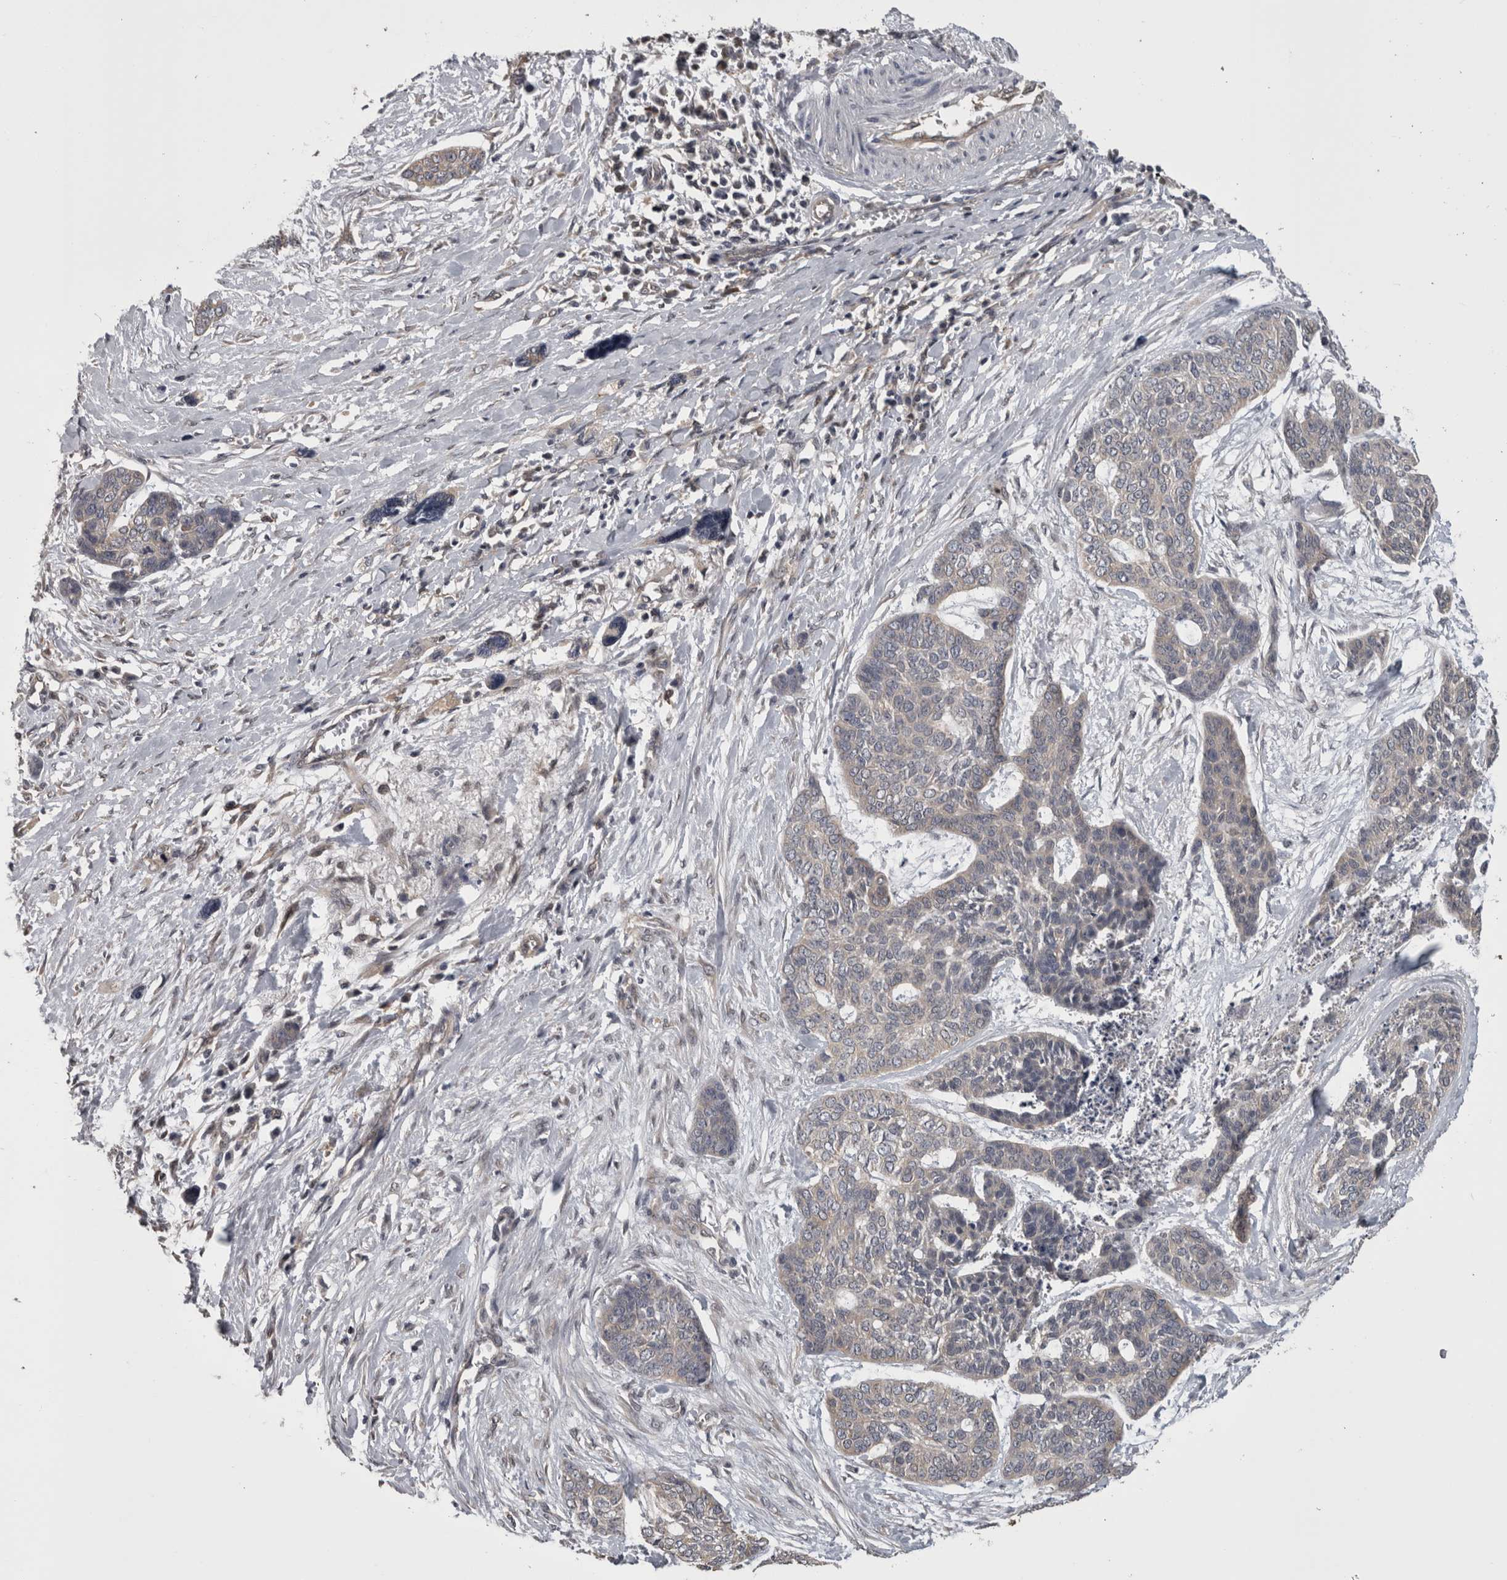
{"staining": {"intensity": "weak", "quantity": ">75%", "location": "cytoplasmic/membranous"}, "tissue": "skin cancer", "cell_type": "Tumor cells", "image_type": "cancer", "snomed": [{"axis": "morphology", "description": "Basal cell carcinoma"}, {"axis": "topography", "description": "Skin"}], "caption": "Immunohistochemistry staining of skin cancer (basal cell carcinoma), which exhibits low levels of weak cytoplasmic/membranous staining in approximately >75% of tumor cells indicating weak cytoplasmic/membranous protein positivity. The staining was performed using DAB (3,3'-diaminobenzidine) (brown) for protein detection and nuclei were counterstained in hematoxylin (blue).", "gene": "APRT", "patient": {"sex": "female", "age": 64}}